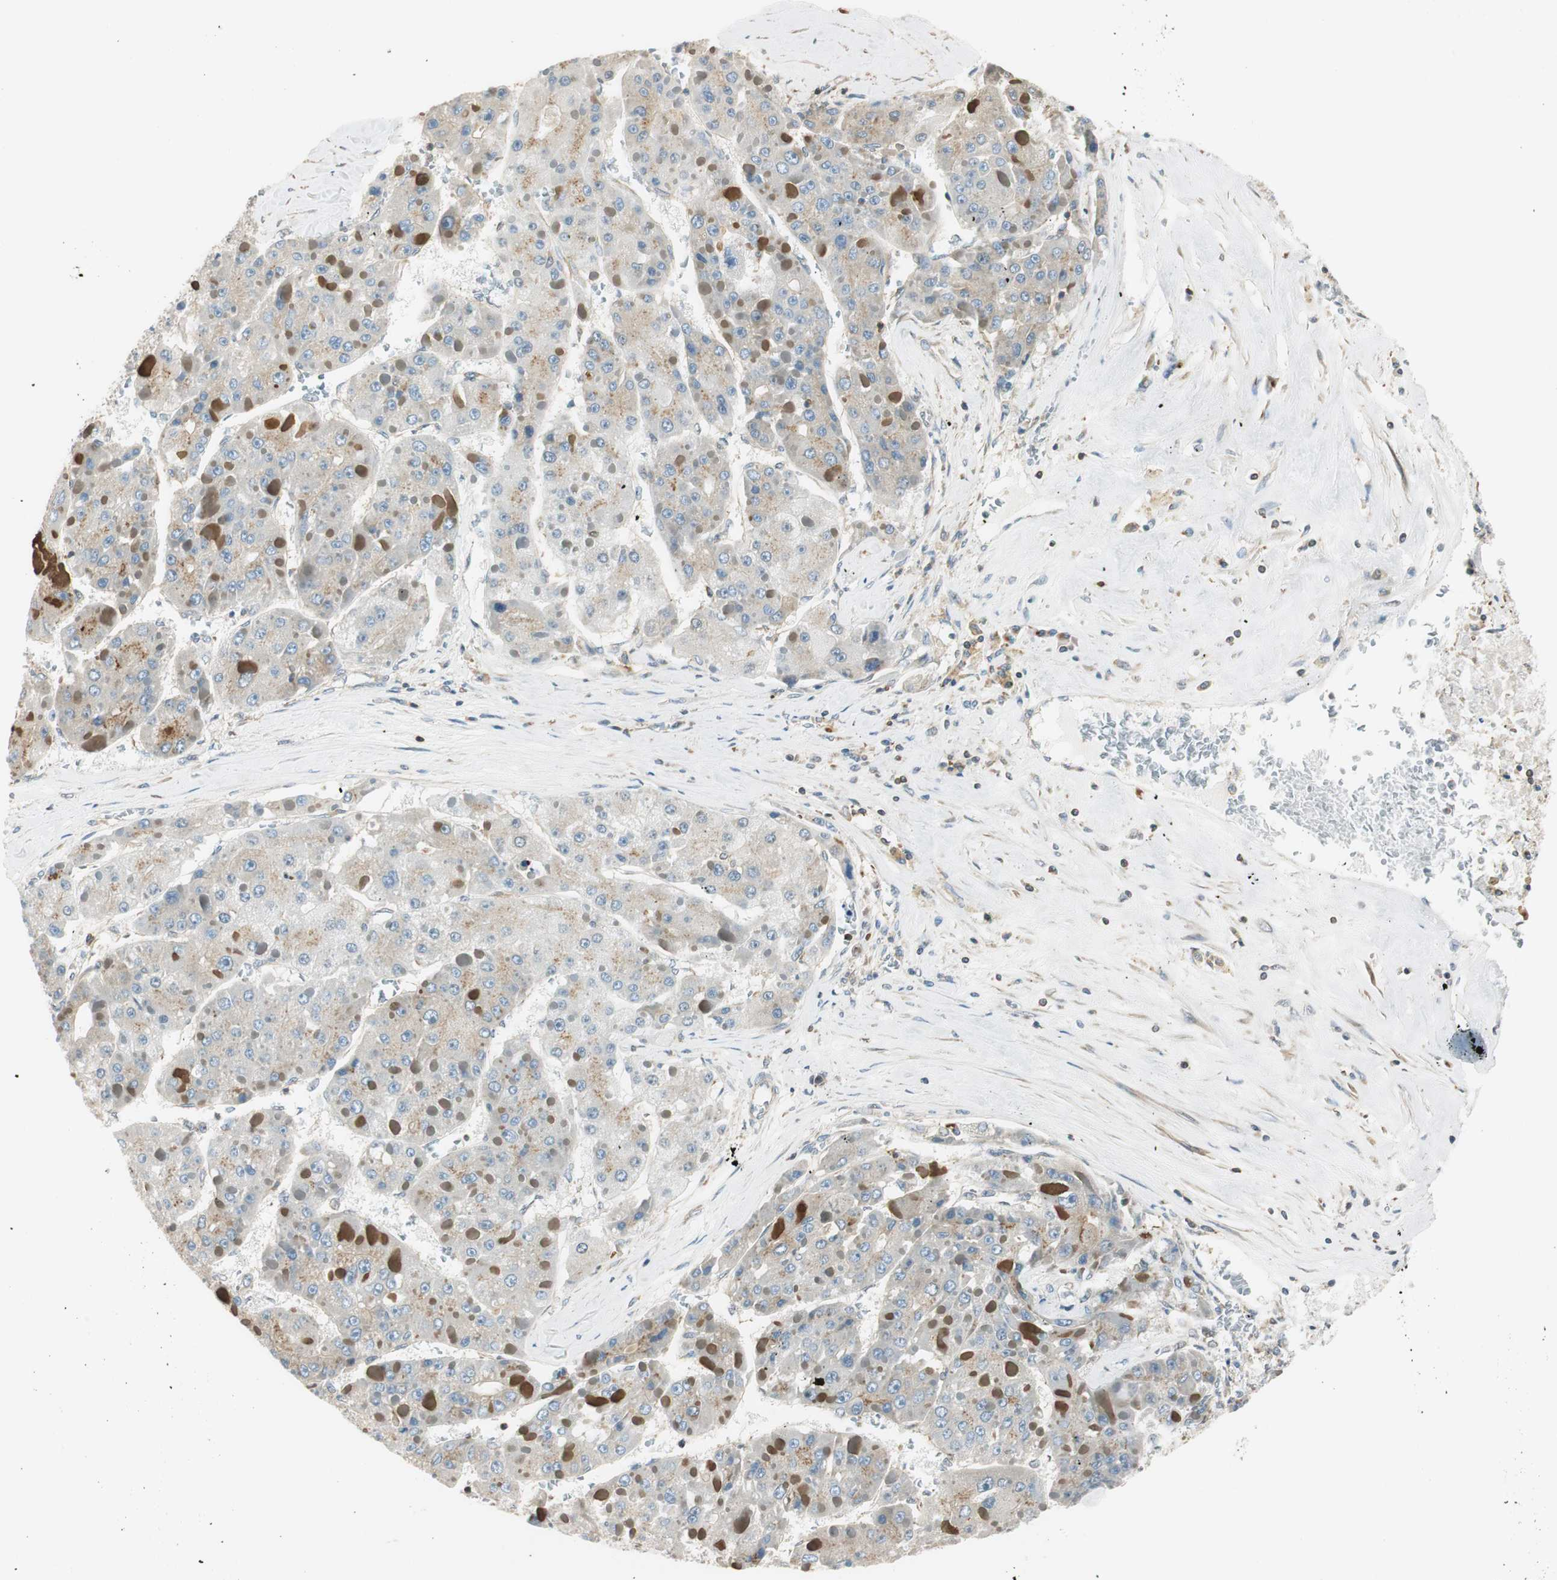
{"staining": {"intensity": "weak", "quantity": "<25%", "location": "cytoplasmic/membranous"}, "tissue": "liver cancer", "cell_type": "Tumor cells", "image_type": "cancer", "snomed": [{"axis": "morphology", "description": "Carcinoma, Hepatocellular, NOS"}, {"axis": "topography", "description": "Liver"}], "caption": "DAB (3,3'-diaminobenzidine) immunohistochemical staining of liver cancer reveals no significant staining in tumor cells.", "gene": "PI4K2B", "patient": {"sex": "female", "age": 73}}